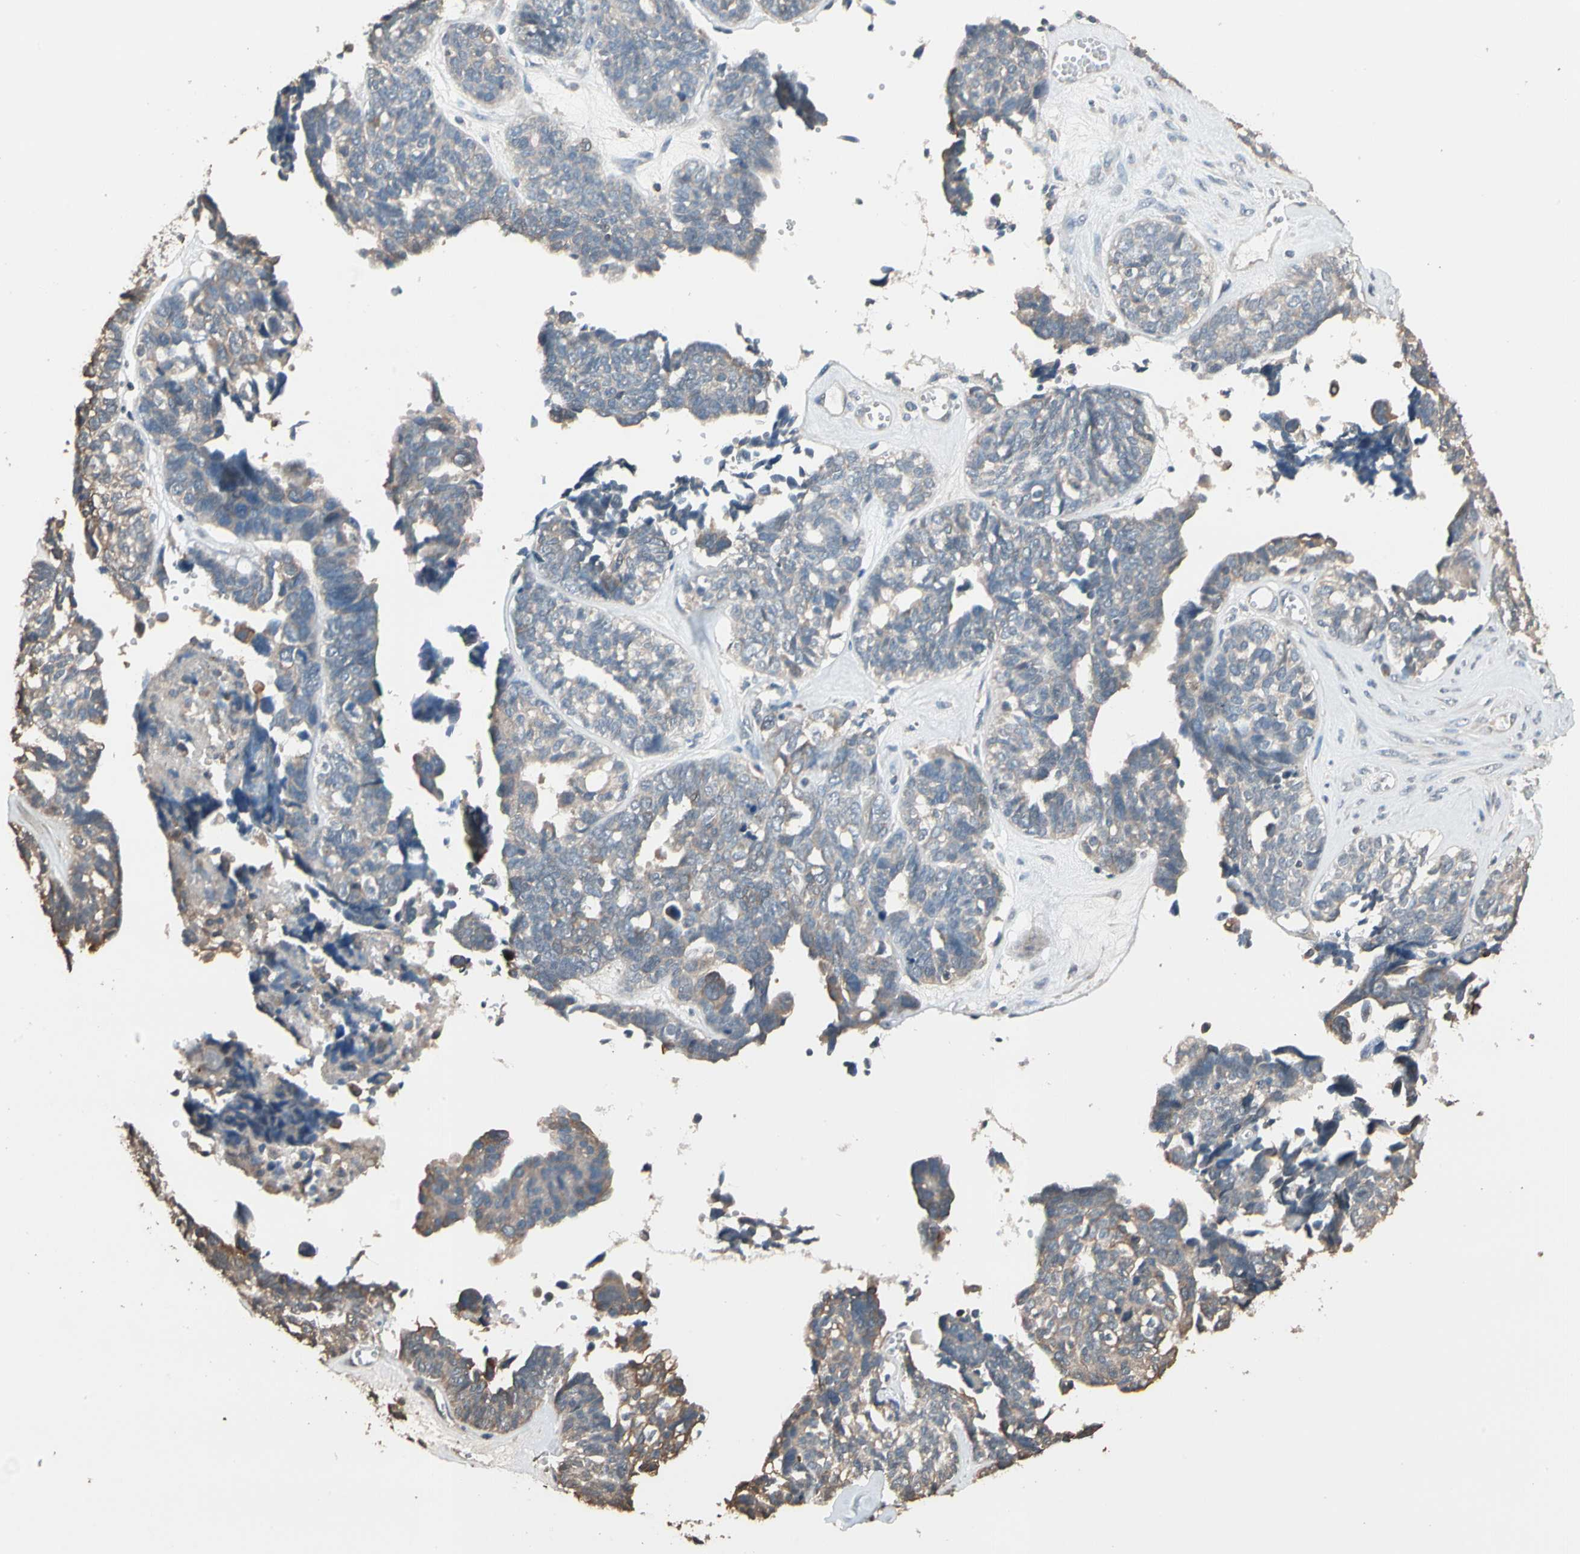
{"staining": {"intensity": "weak", "quantity": "25%-75%", "location": "cytoplasmic/membranous"}, "tissue": "ovarian cancer", "cell_type": "Tumor cells", "image_type": "cancer", "snomed": [{"axis": "morphology", "description": "Cystadenocarcinoma, serous, NOS"}, {"axis": "topography", "description": "Ovary"}], "caption": "An IHC micrograph of tumor tissue is shown. Protein staining in brown highlights weak cytoplasmic/membranous positivity in ovarian cancer (serous cystadenocarcinoma) within tumor cells.", "gene": "MAP3K7", "patient": {"sex": "female", "age": 79}}